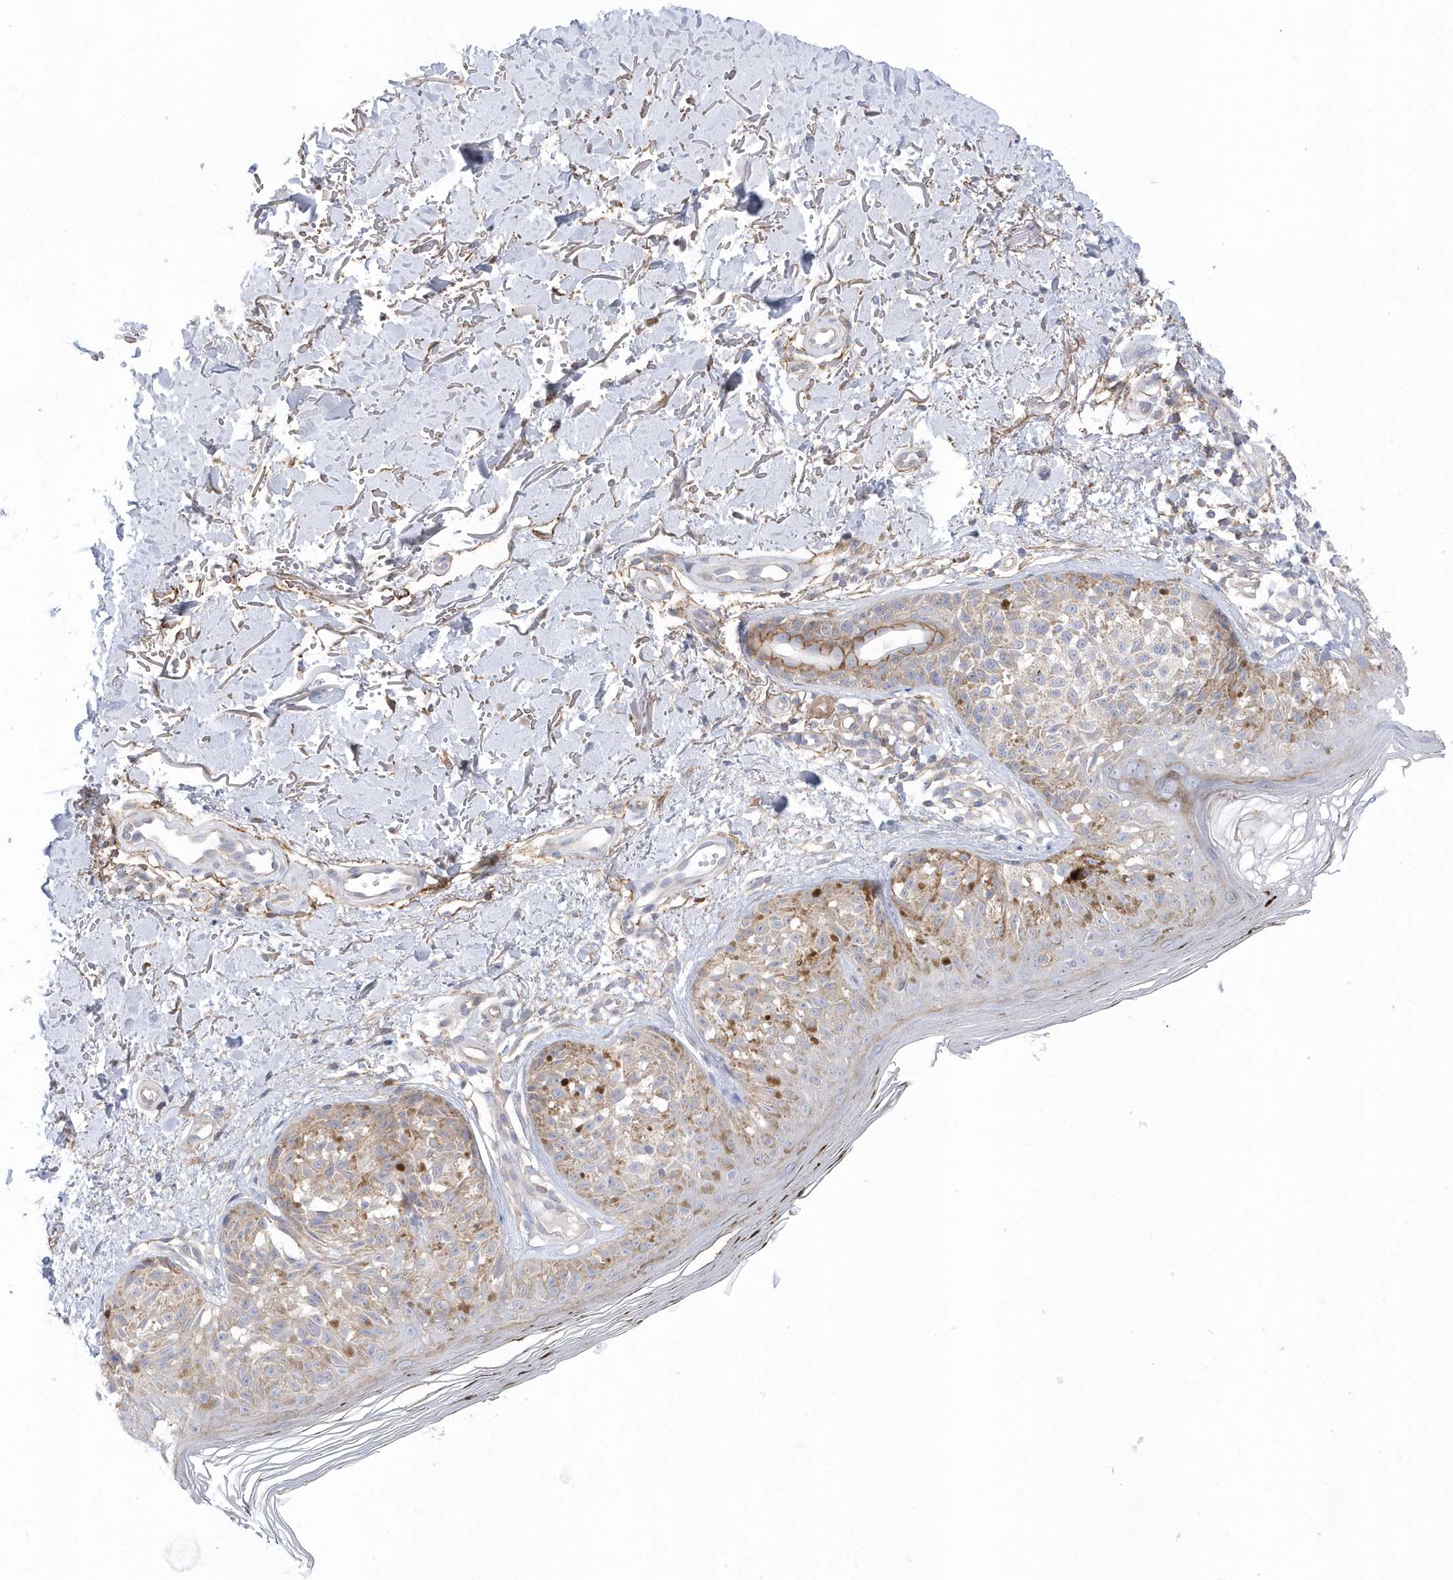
{"staining": {"intensity": "weak", "quantity": "25%-75%", "location": "cytoplasmic/membranous"}, "tissue": "melanoma", "cell_type": "Tumor cells", "image_type": "cancer", "snomed": [{"axis": "morphology", "description": "Malignant melanoma, NOS"}, {"axis": "topography", "description": "Skin"}], "caption": "Brown immunohistochemical staining in human malignant melanoma demonstrates weak cytoplasmic/membranous staining in about 25%-75% of tumor cells. Ihc stains the protein of interest in brown and the nuclei are stained blue.", "gene": "ANAPC1", "patient": {"sex": "female", "age": 50}}